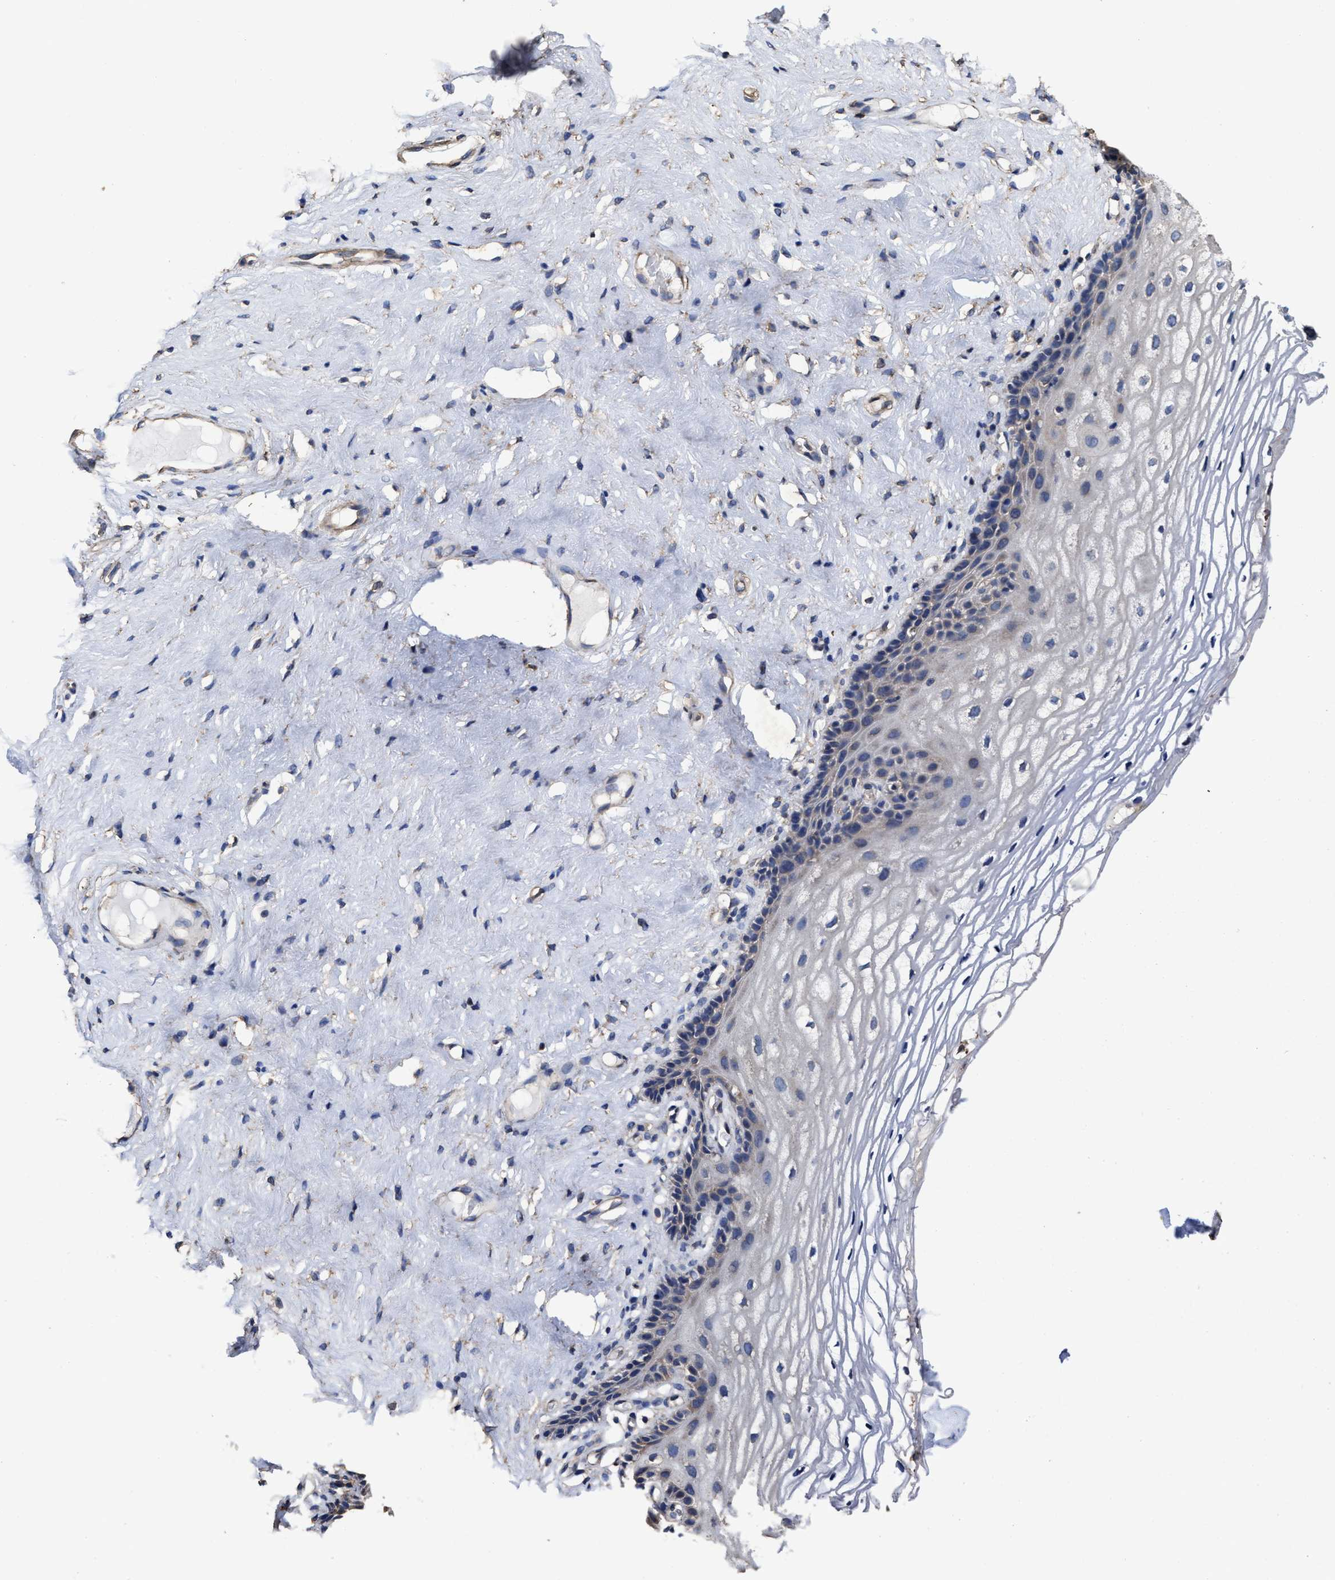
{"staining": {"intensity": "negative", "quantity": "none", "location": "none"}, "tissue": "vagina", "cell_type": "Squamous epithelial cells", "image_type": "normal", "snomed": [{"axis": "morphology", "description": "Normal tissue, NOS"}, {"axis": "morphology", "description": "Adenocarcinoma, NOS"}, {"axis": "topography", "description": "Rectum"}, {"axis": "topography", "description": "Vagina"}], "caption": "High power microscopy micrograph of an immunohistochemistry (IHC) photomicrograph of benign vagina, revealing no significant expression in squamous epithelial cells.", "gene": "SFXN4", "patient": {"sex": "female", "age": 71}}